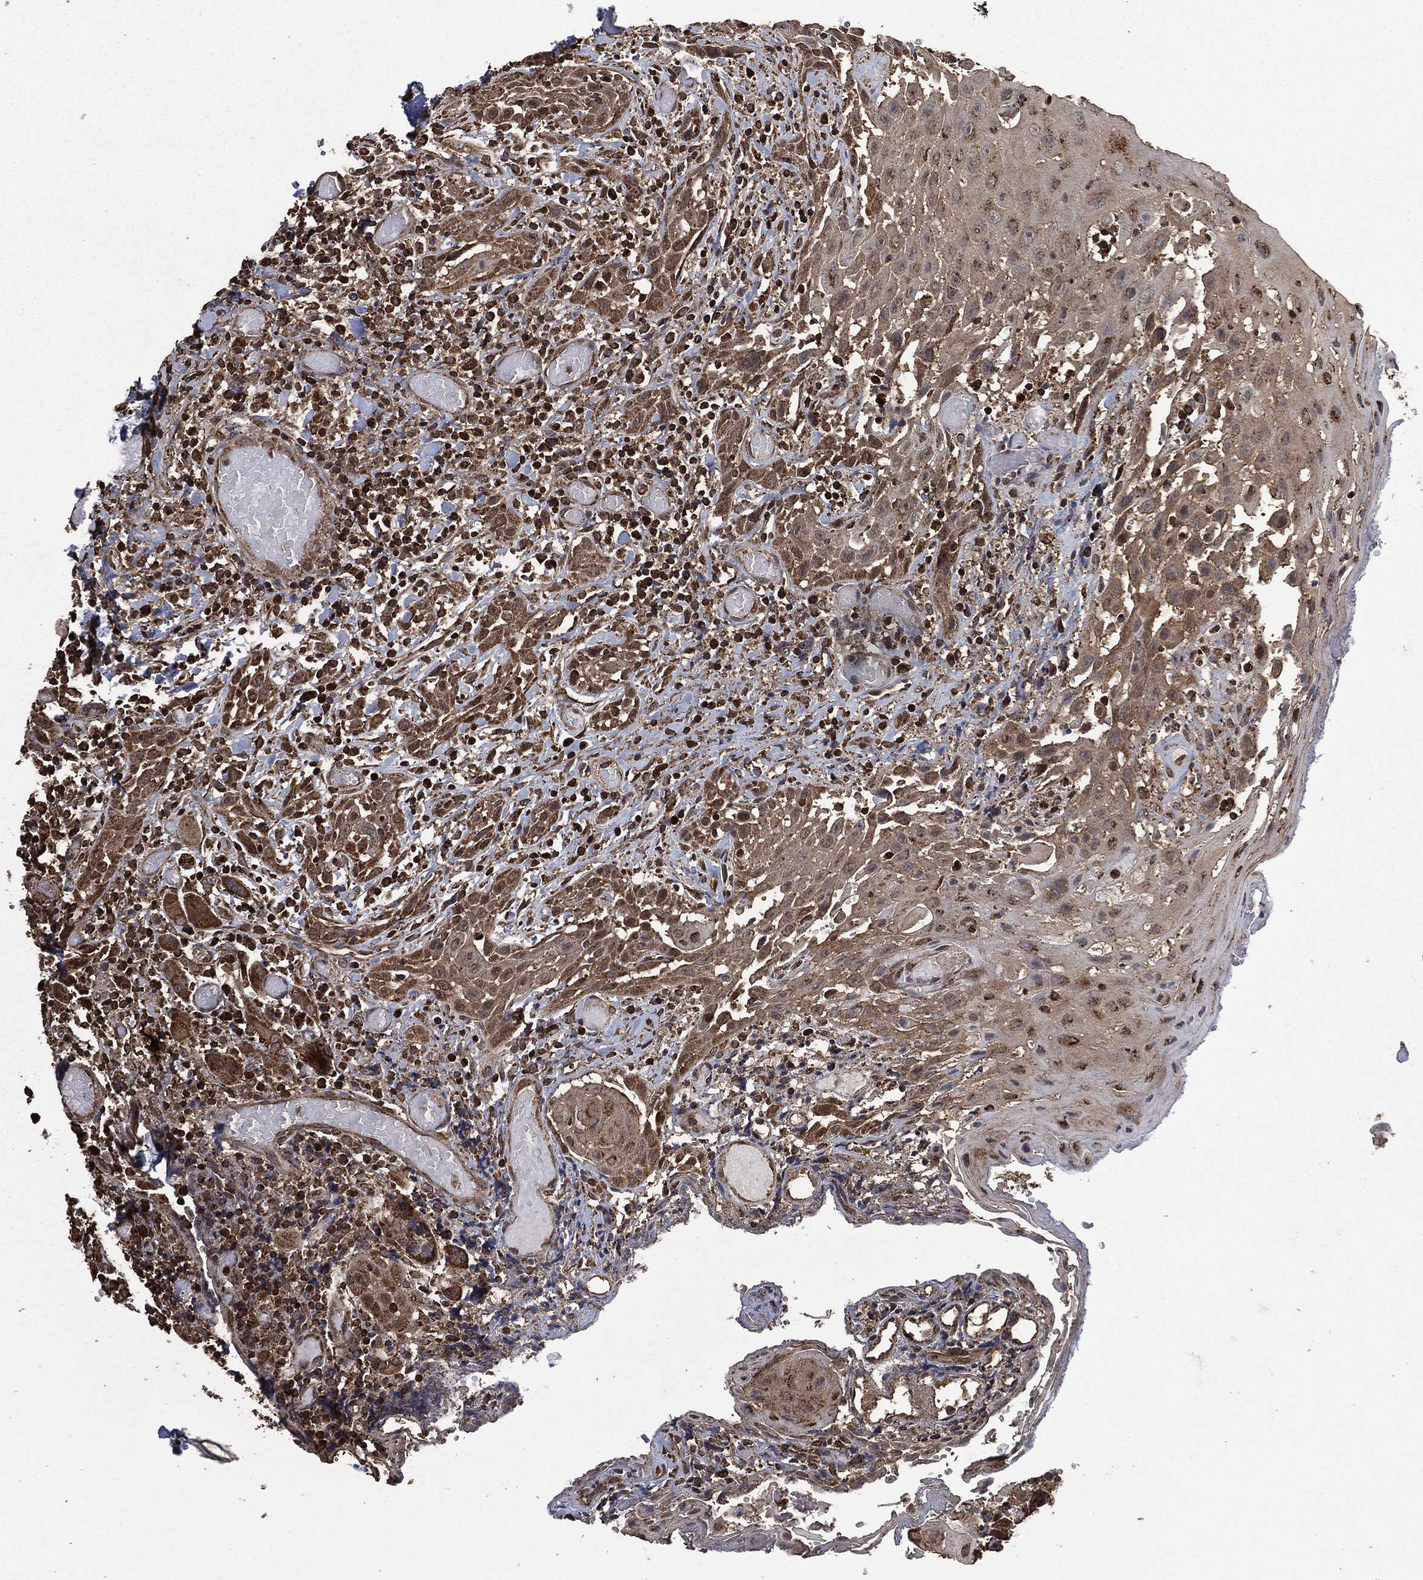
{"staining": {"intensity": "moderate", "quantity": "<25%", "location": "cytoplasmic/membranous"}, "tissue": "head and neck cancer", "cell_type": "Tumor cells", "image_type": "cancer", "snomed": [{"axis": "morphology", "description": "Normal tissue, NOS"}, {"axis": "morphology", "description": "Squamous cell carcinoma, NOS"}, {"axis": "topography", "description": "Oral tissue"}, {"axis": "topography", "description": "Head-Neck"}], "caption": "DAB (3,3'-diaminobenzidine) immunohistochemical staining of head and neck cancer displays moderate cytoplasmic/membranous protein expression in about <25% of tumor cells.", "gene": "LIG3", "patient": {"sex": "male", "age": 71}}